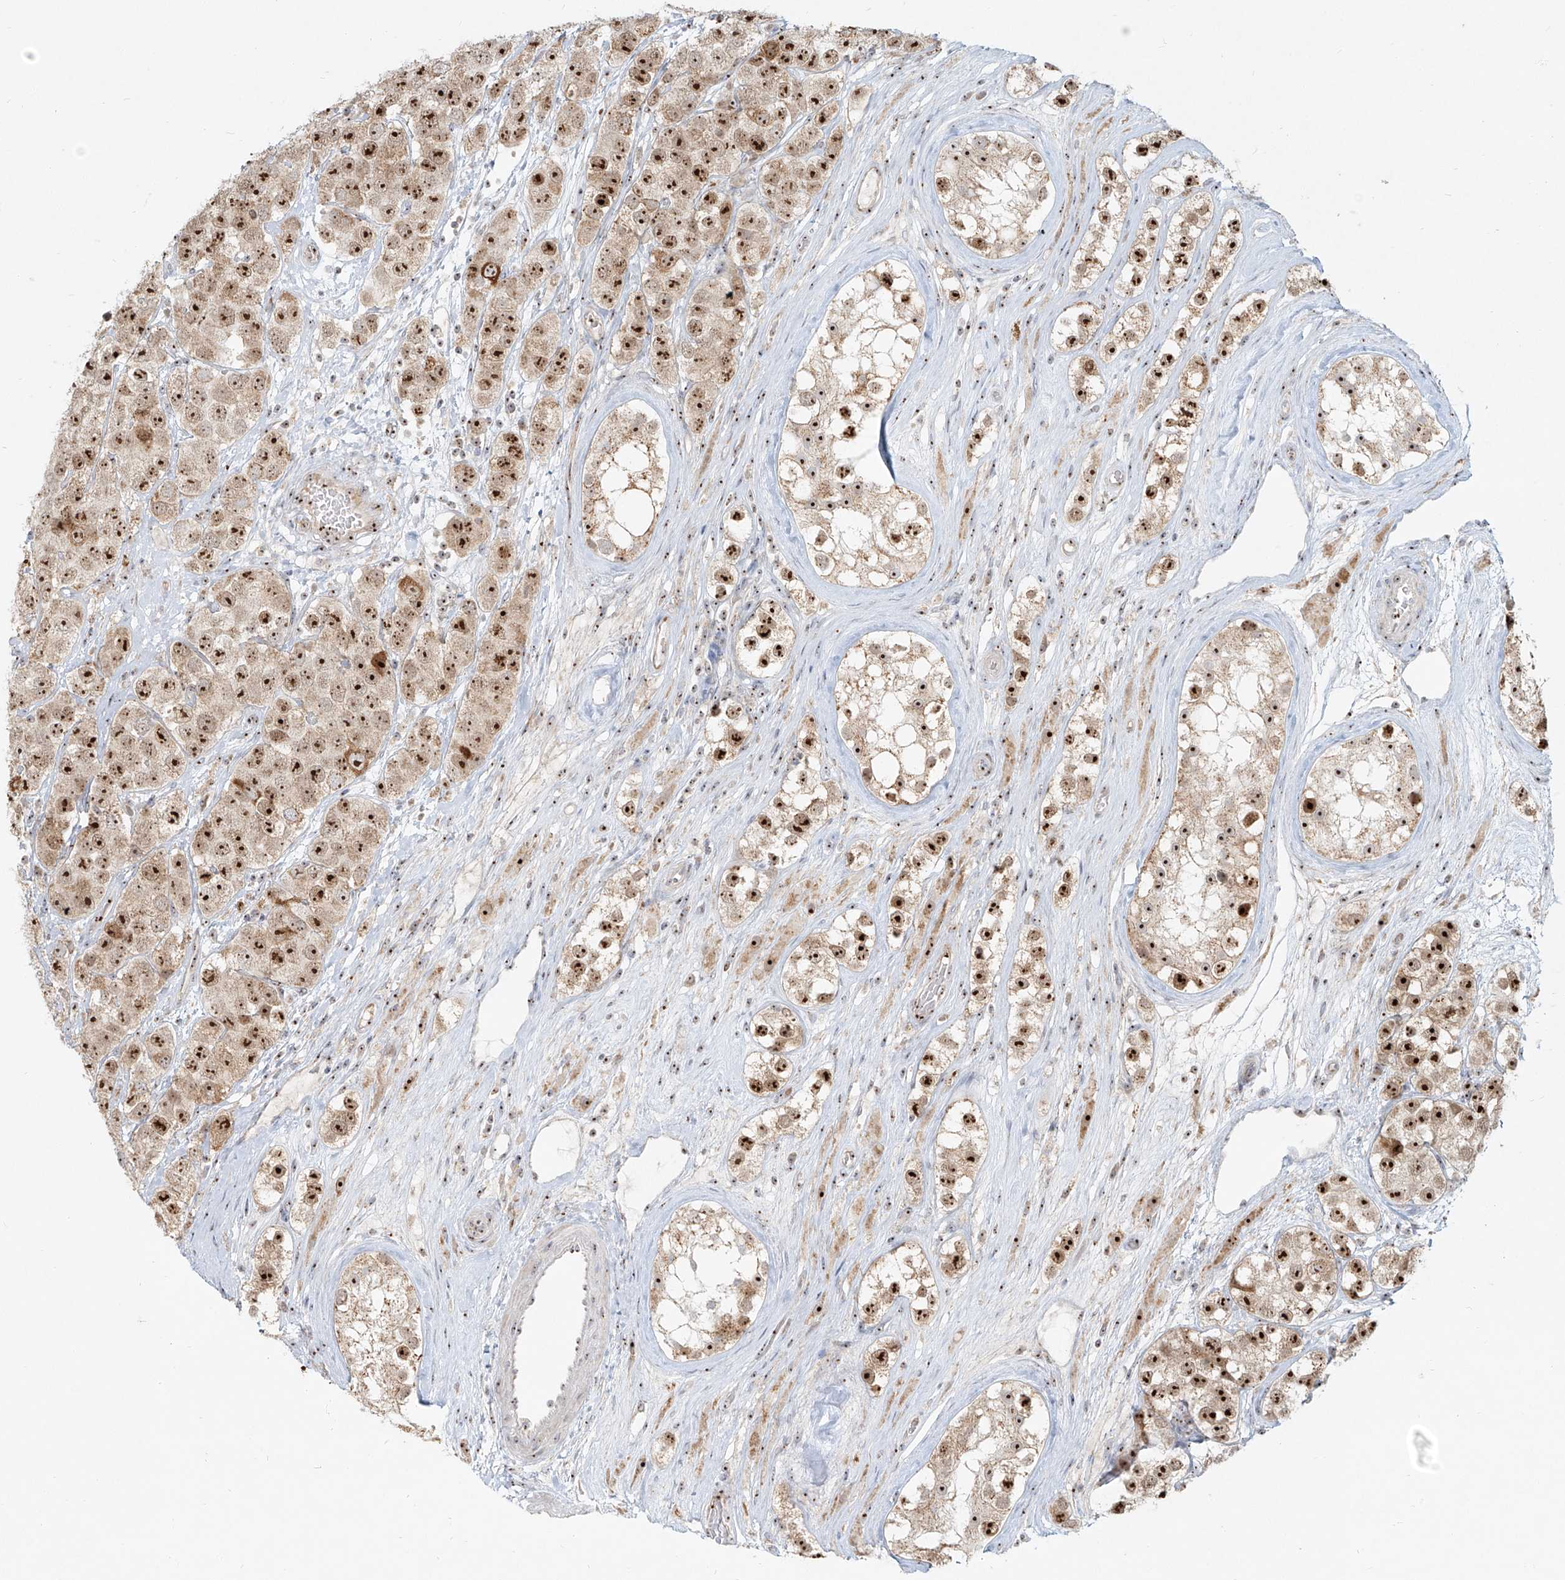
{"staining": {"intensity": "strong", "quantity": ">75%", "location": "nuclear"}, "tissue": "testis cancer", "cell_type": "Tumor cells", "image_type": "cancer", "snomed": [{"axis": "morphology", "description": "Seminoma, NOS"}, {"axis": "topography", "description": "Testis"}], "caption": "Testis seminoma stained with a brown dye shows strong nuclear positive staining in approximately >75% of tumor cells.", "gene": "BYSL", "patient": {"sex": "male", "age": 28}}